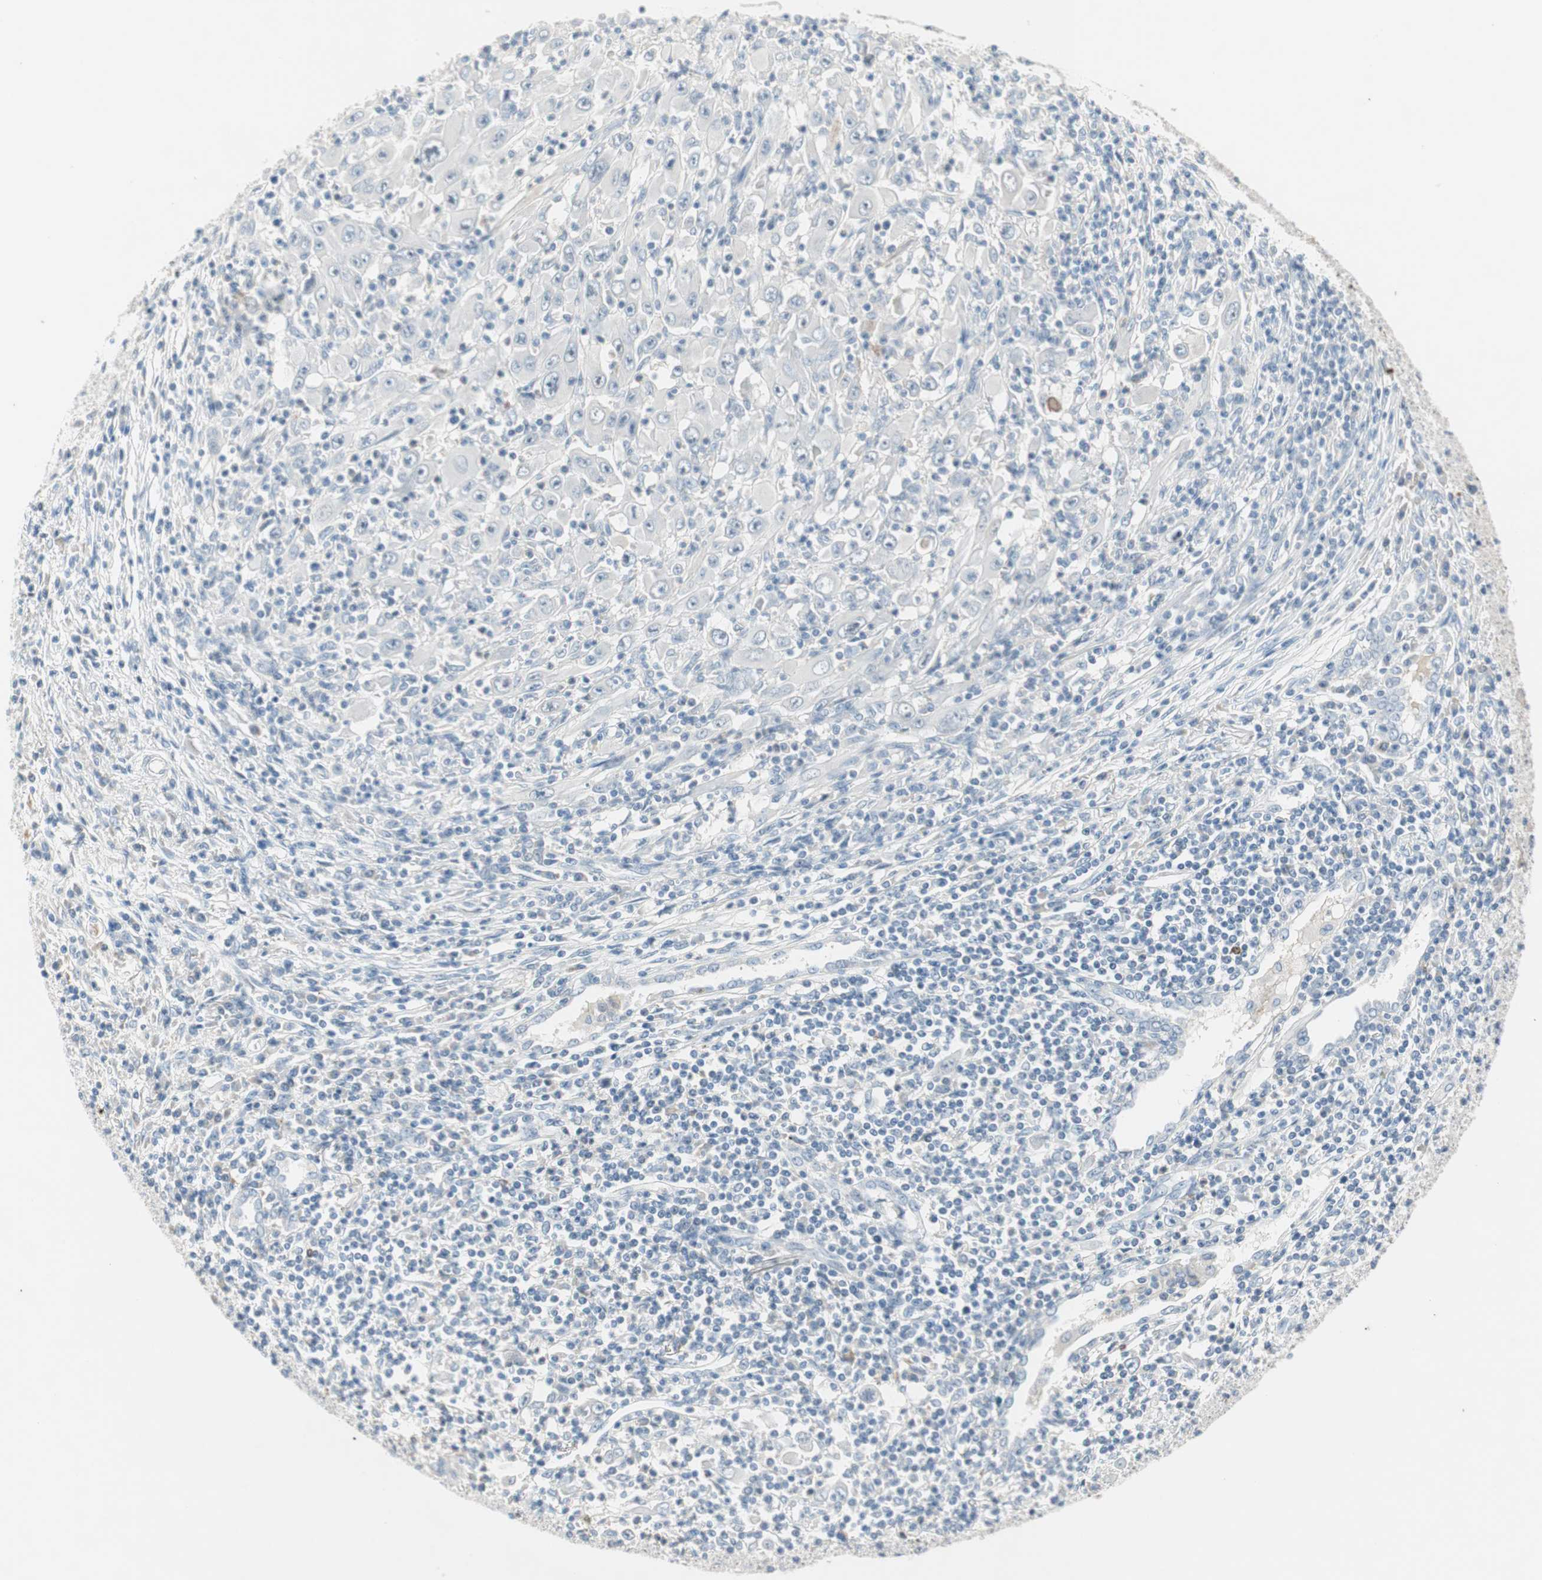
{"staining": {"intensity": "negative", "quantity": "none", "location": "none"}, "tissue": "melanoma", "cell_type": "Tumor cells", "image_type": "cancer", "snomed": [{"axis": "morphology", "description": "Malignant melanoma, Metastatic site"}, {"axis": "topography", "description": "Skin"}], "caption": "Protein analysis of melanoma displays no significant staining in tumor cells.", "gene": "PDZK1", "patient": {"sex": "female", "age": 56}}